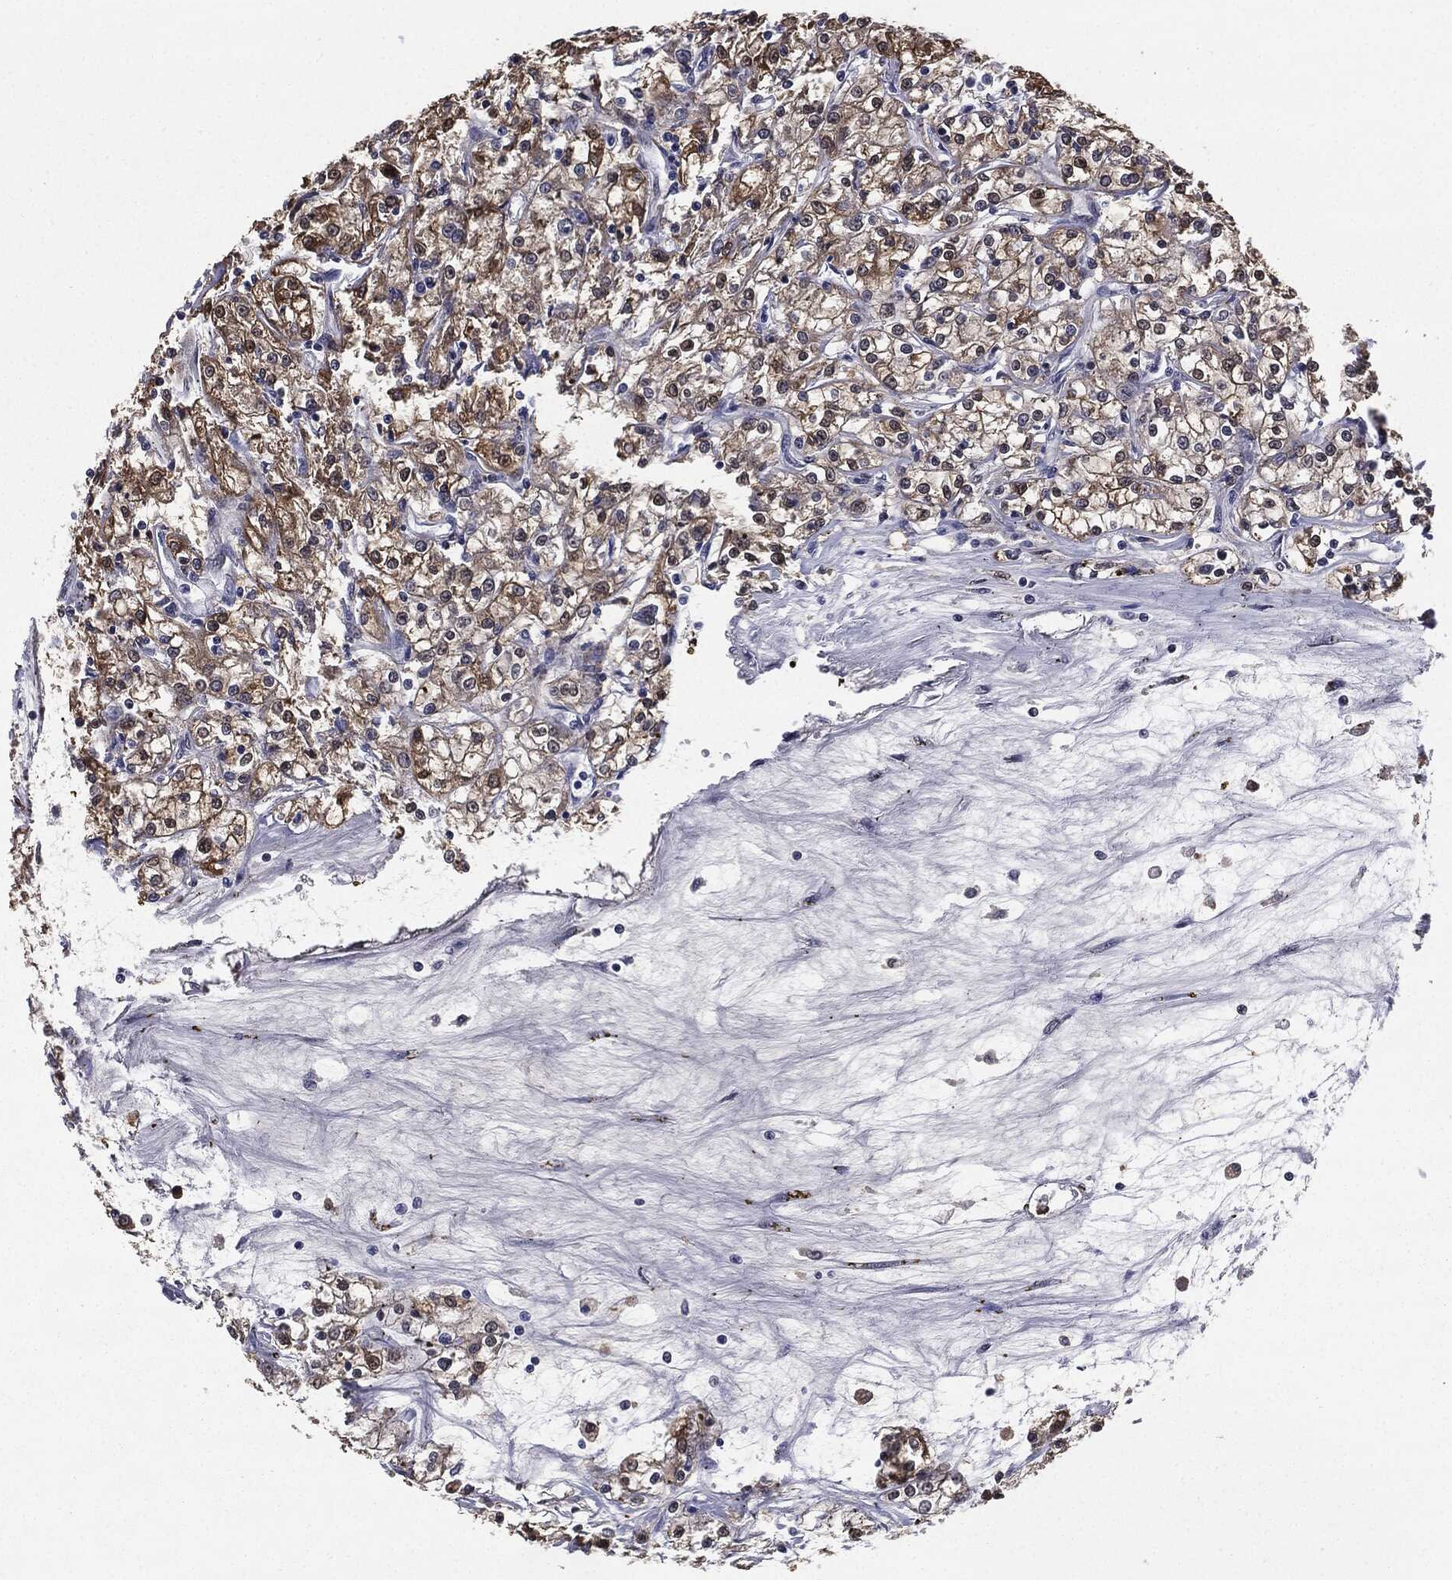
{"staining": {"intensity": "moderate", "quantity": "25%-75%", "location": "cytoplasmic/membranous"}, "tissue": "renal cancer", "cell_type": "Tumor cells", "image_type": "cancer", "snomed": [{"axis": "morphology", "description": "Adenocarcinoma, NOS"}, {"axis": "topography", "description": "Kidney"}], "caption": "This photomicrograph shows immunohistochemistry (IHC) staining of human renal cancer (adenocarcinoma), with medium moderate cytoplasmic/membranous staining in approximately 25%-75% of tumor cells.", "gene": "JUN", "patient": {"sex": "female", "age": 59}}